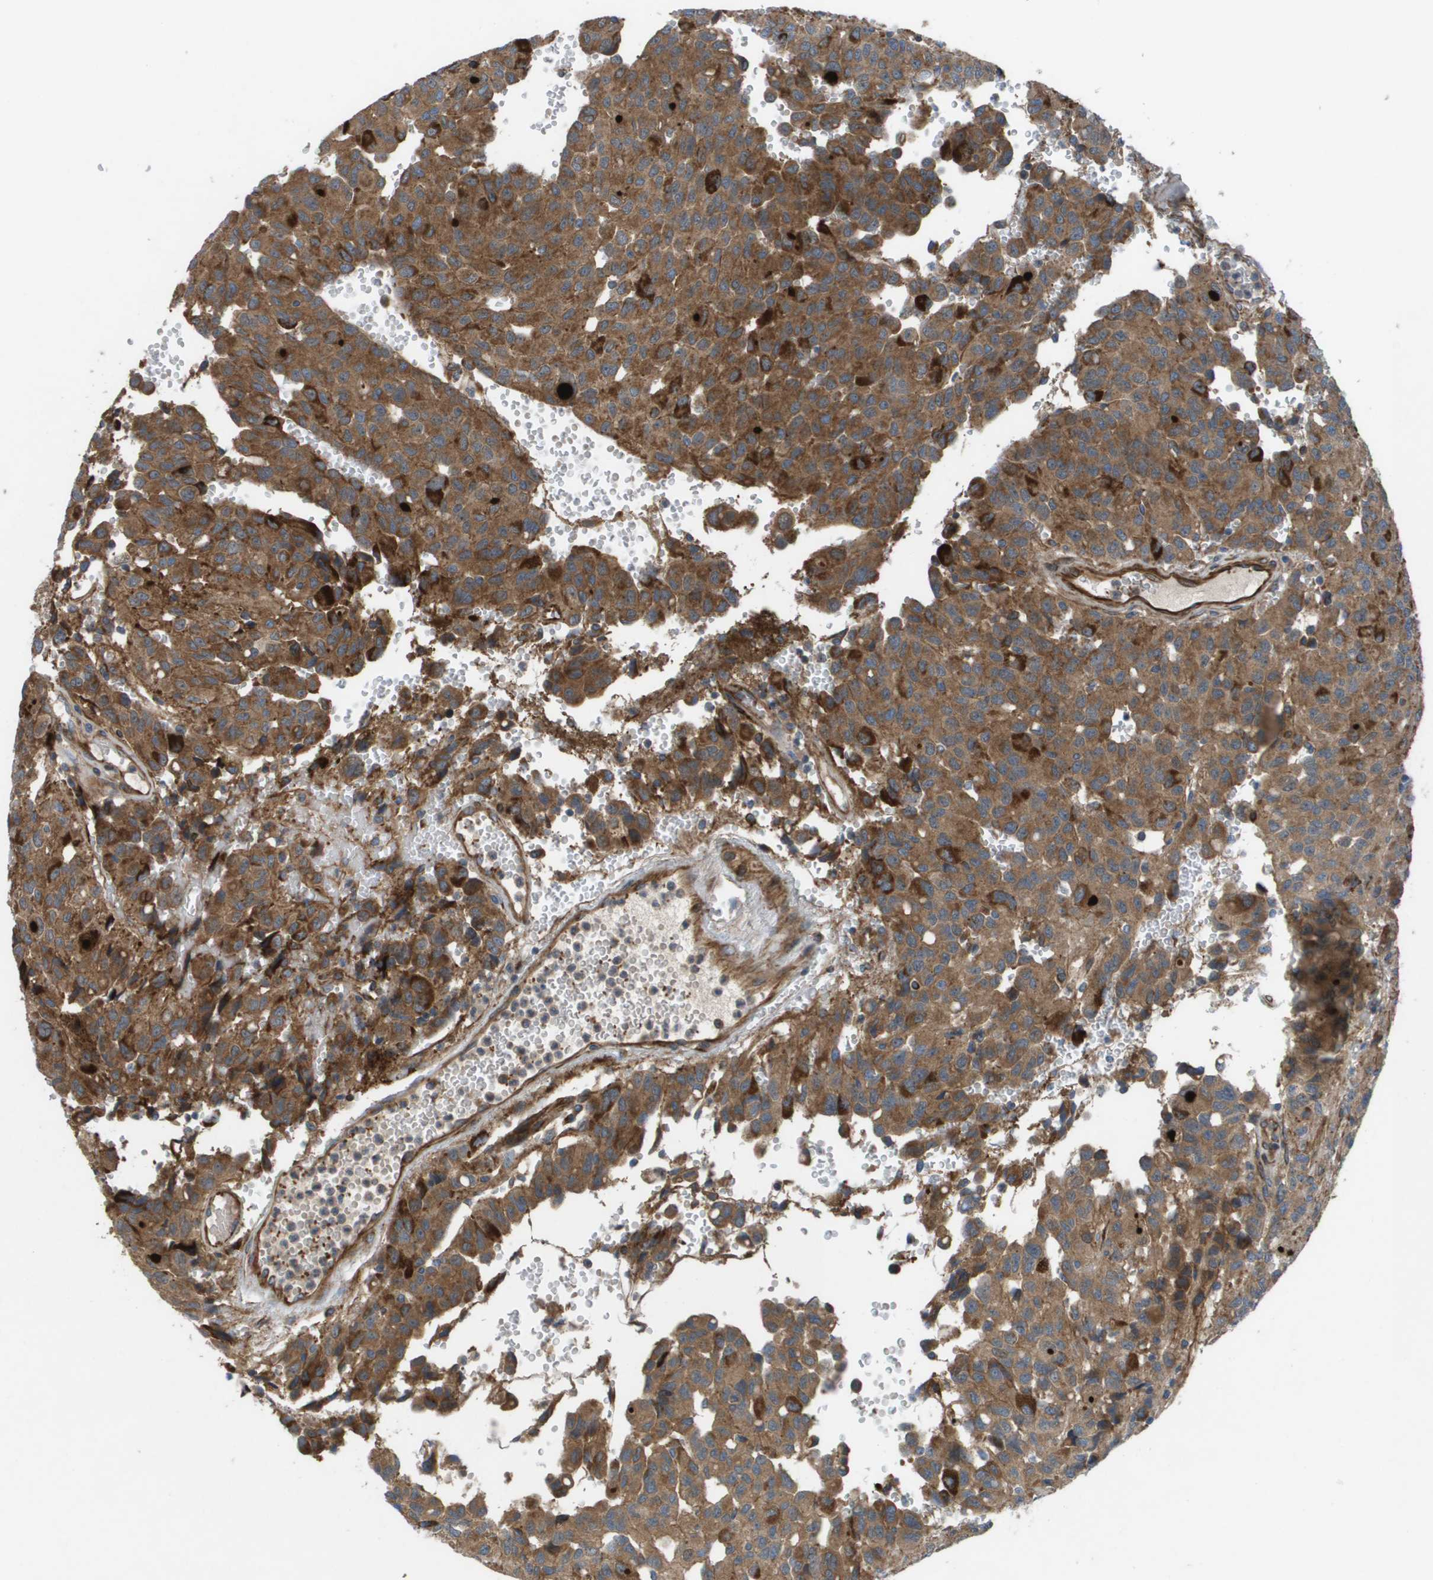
{"staining": {"intensity": "strong", "quantity": ">75%", "location": "cytoplasmic/membranous"}, "tissue": "glioma", "cell_type": "Tumor cells", "image_type": "cancer", "snomed": [{"axis": "morphology", "description": "Glioma, malignant, High grade"}, {"axis": "topography", "description": "Brain"}], "caption": "Malignant glioma (high-grade) stained with DAB IHC displays high levels of strong cytoplasmic/membranous expression in about >75% of tumor cells.", "gene": "SLC6A9", "patient": {"sex": "male", "age": 32}}